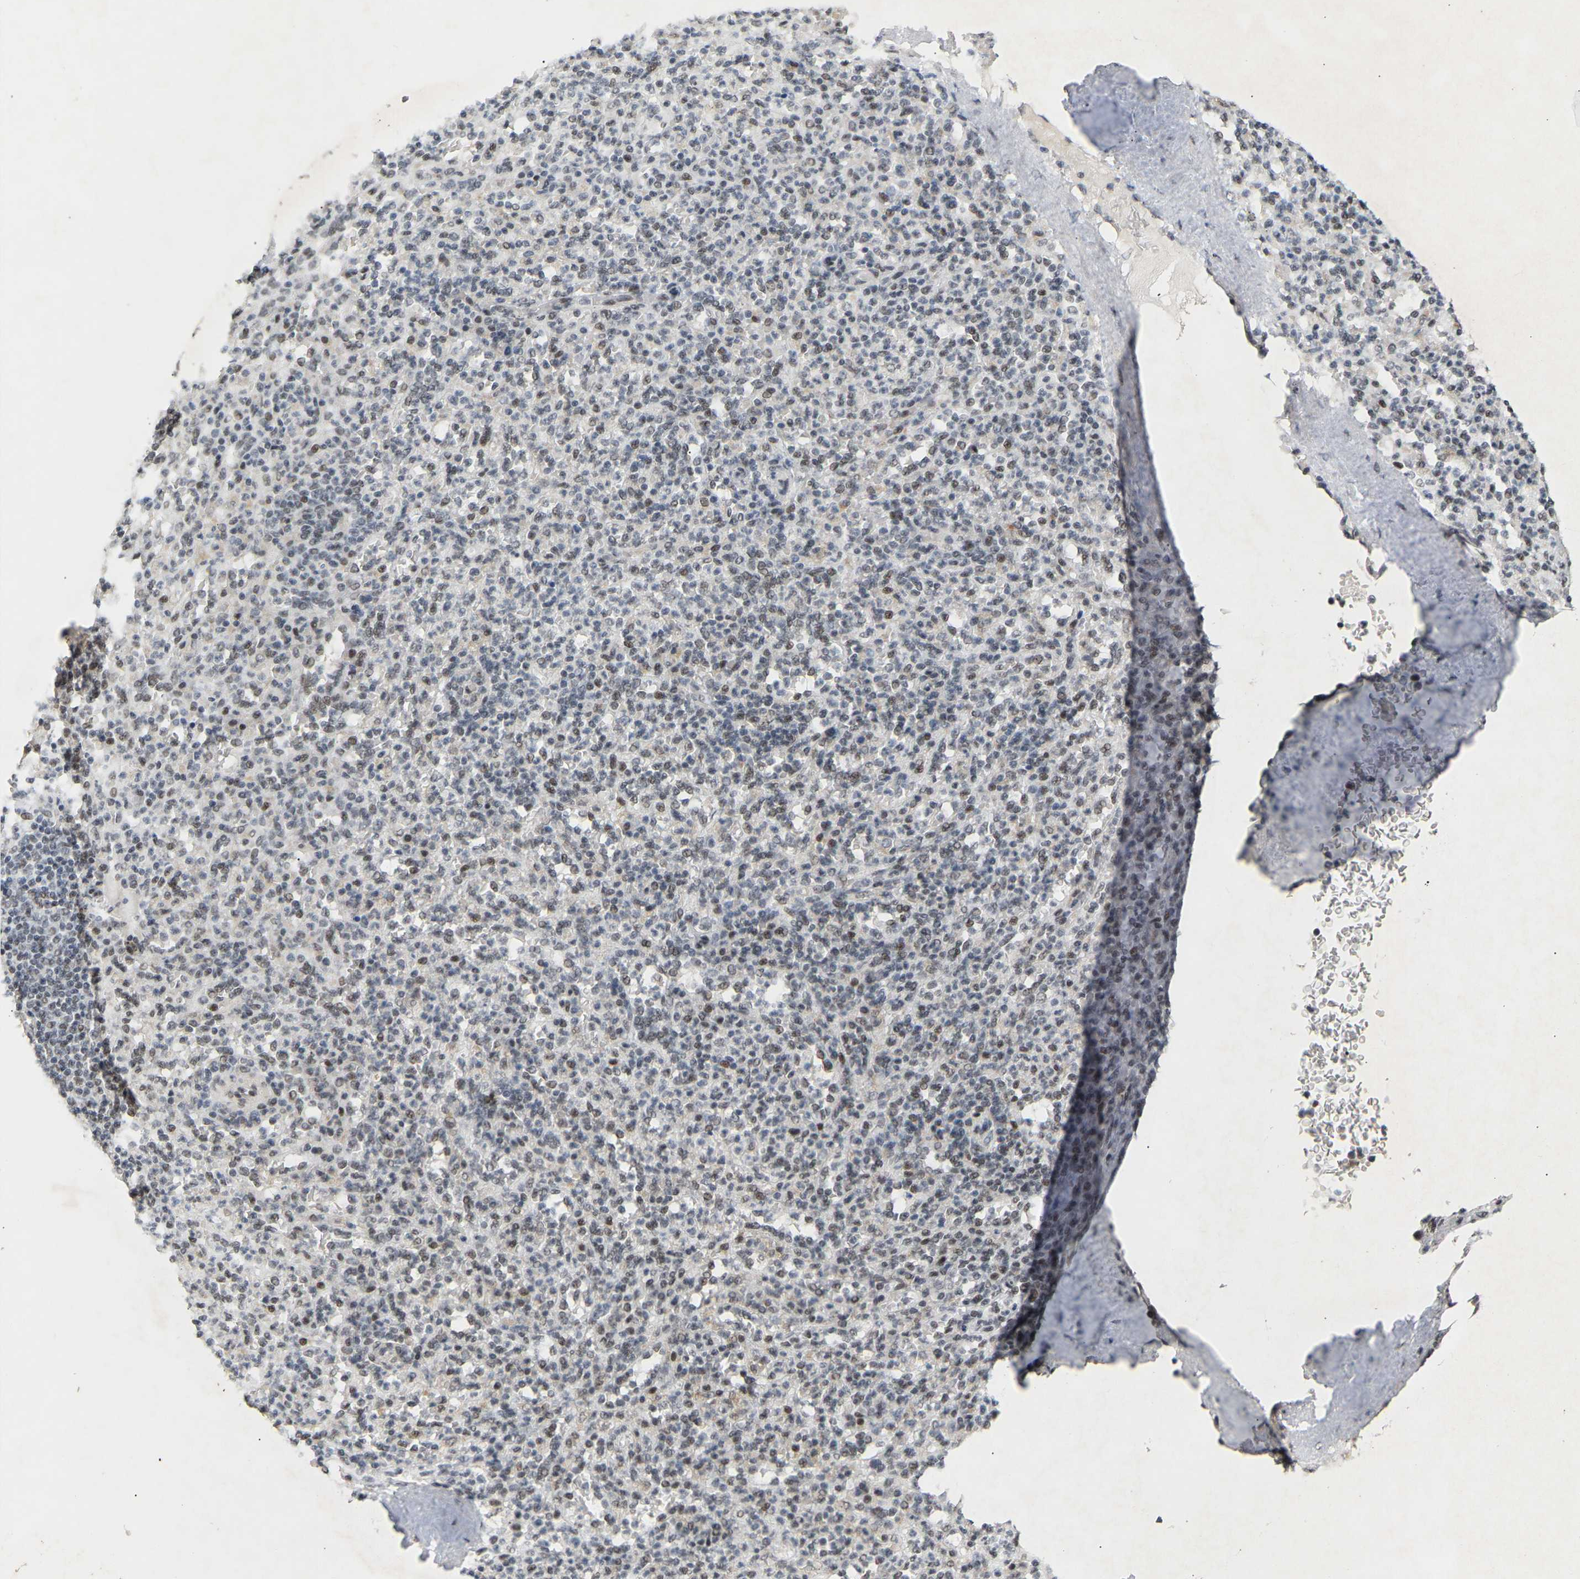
{"staining": {"intensity": "weak", "quantity": "25%-75%", "location": "nuclear"}, "tissue": "spleen", "cell_type": "Cells in red pulp", "image_type": "normal", "snomed": [{"axis": "morphology", "description": "Normal tissue, NOS"}, {"axis": "topography", "description": "Spleen"}], "caption": "IHC (DAB (3,3'-diaminobenzidine)) staining of benign human spleen reveals weak nuclear protein staining in about 25%-75% of cells in red pulp. The protein of interest is shown in brown color, while the nuclei are stained blue.", "gene": "NELFB", "patient": {"sex": "male", "age": 36}}